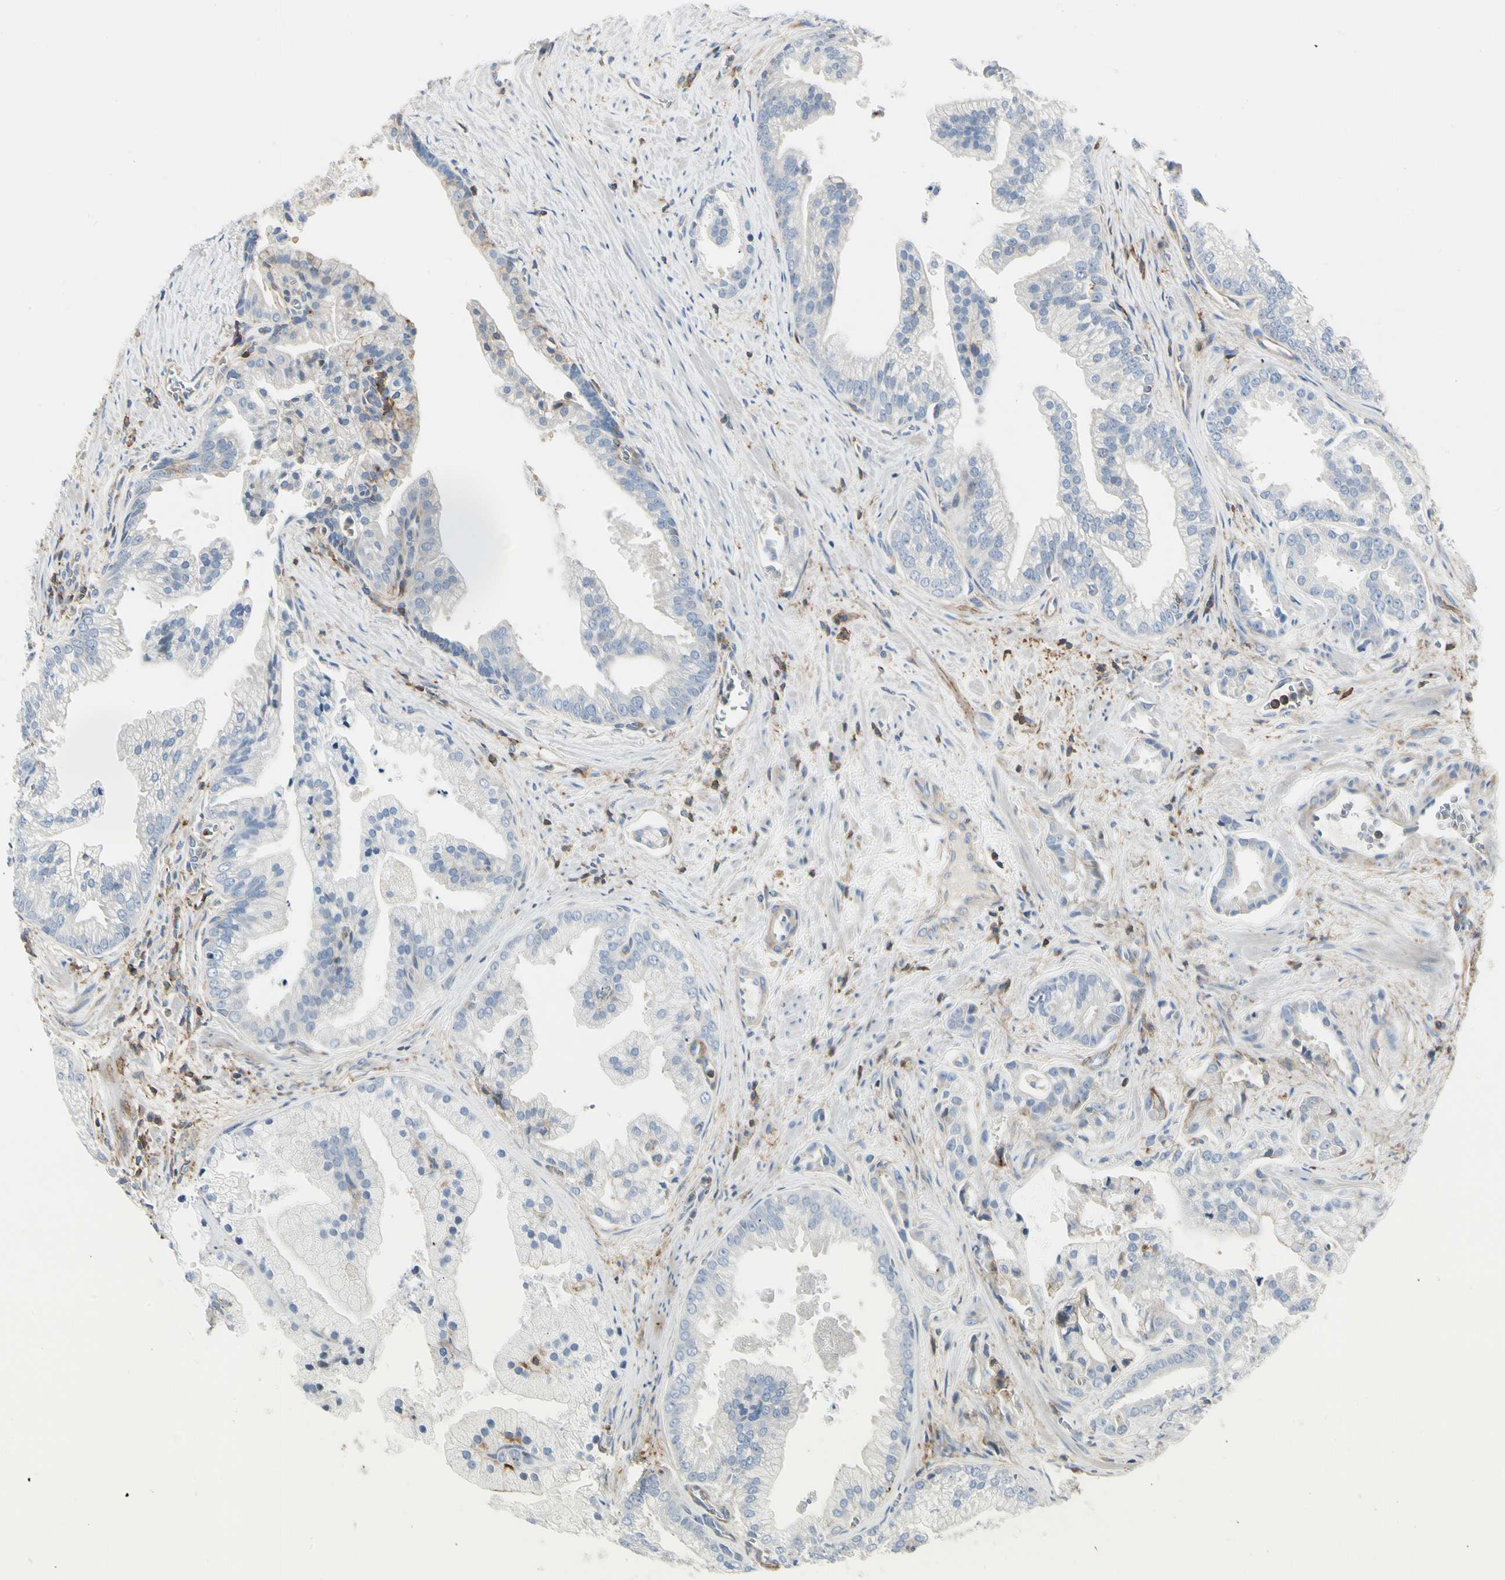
{"staining": {"intensity": "negative", "quantity": "none", "location": "none"}, "tissue": "prostate cancer", "cell_type": "Tumor cells", "image_type": "cancer", "snomed": [{"axis": "morphology", "description": "Adenocarcinoma, High grade"}, {"axis": "topography", "description": "Prostate"}], "caption": "Protein analysis of prostate high-grade adenocarcinoma demonstrates no significant expression in tumor cells. (Immunohistochemistry (ihc), brightfield microscopy, high magnification).", "gene": "CLEC2B", "patient": {"sex": "male", "age": 67}}